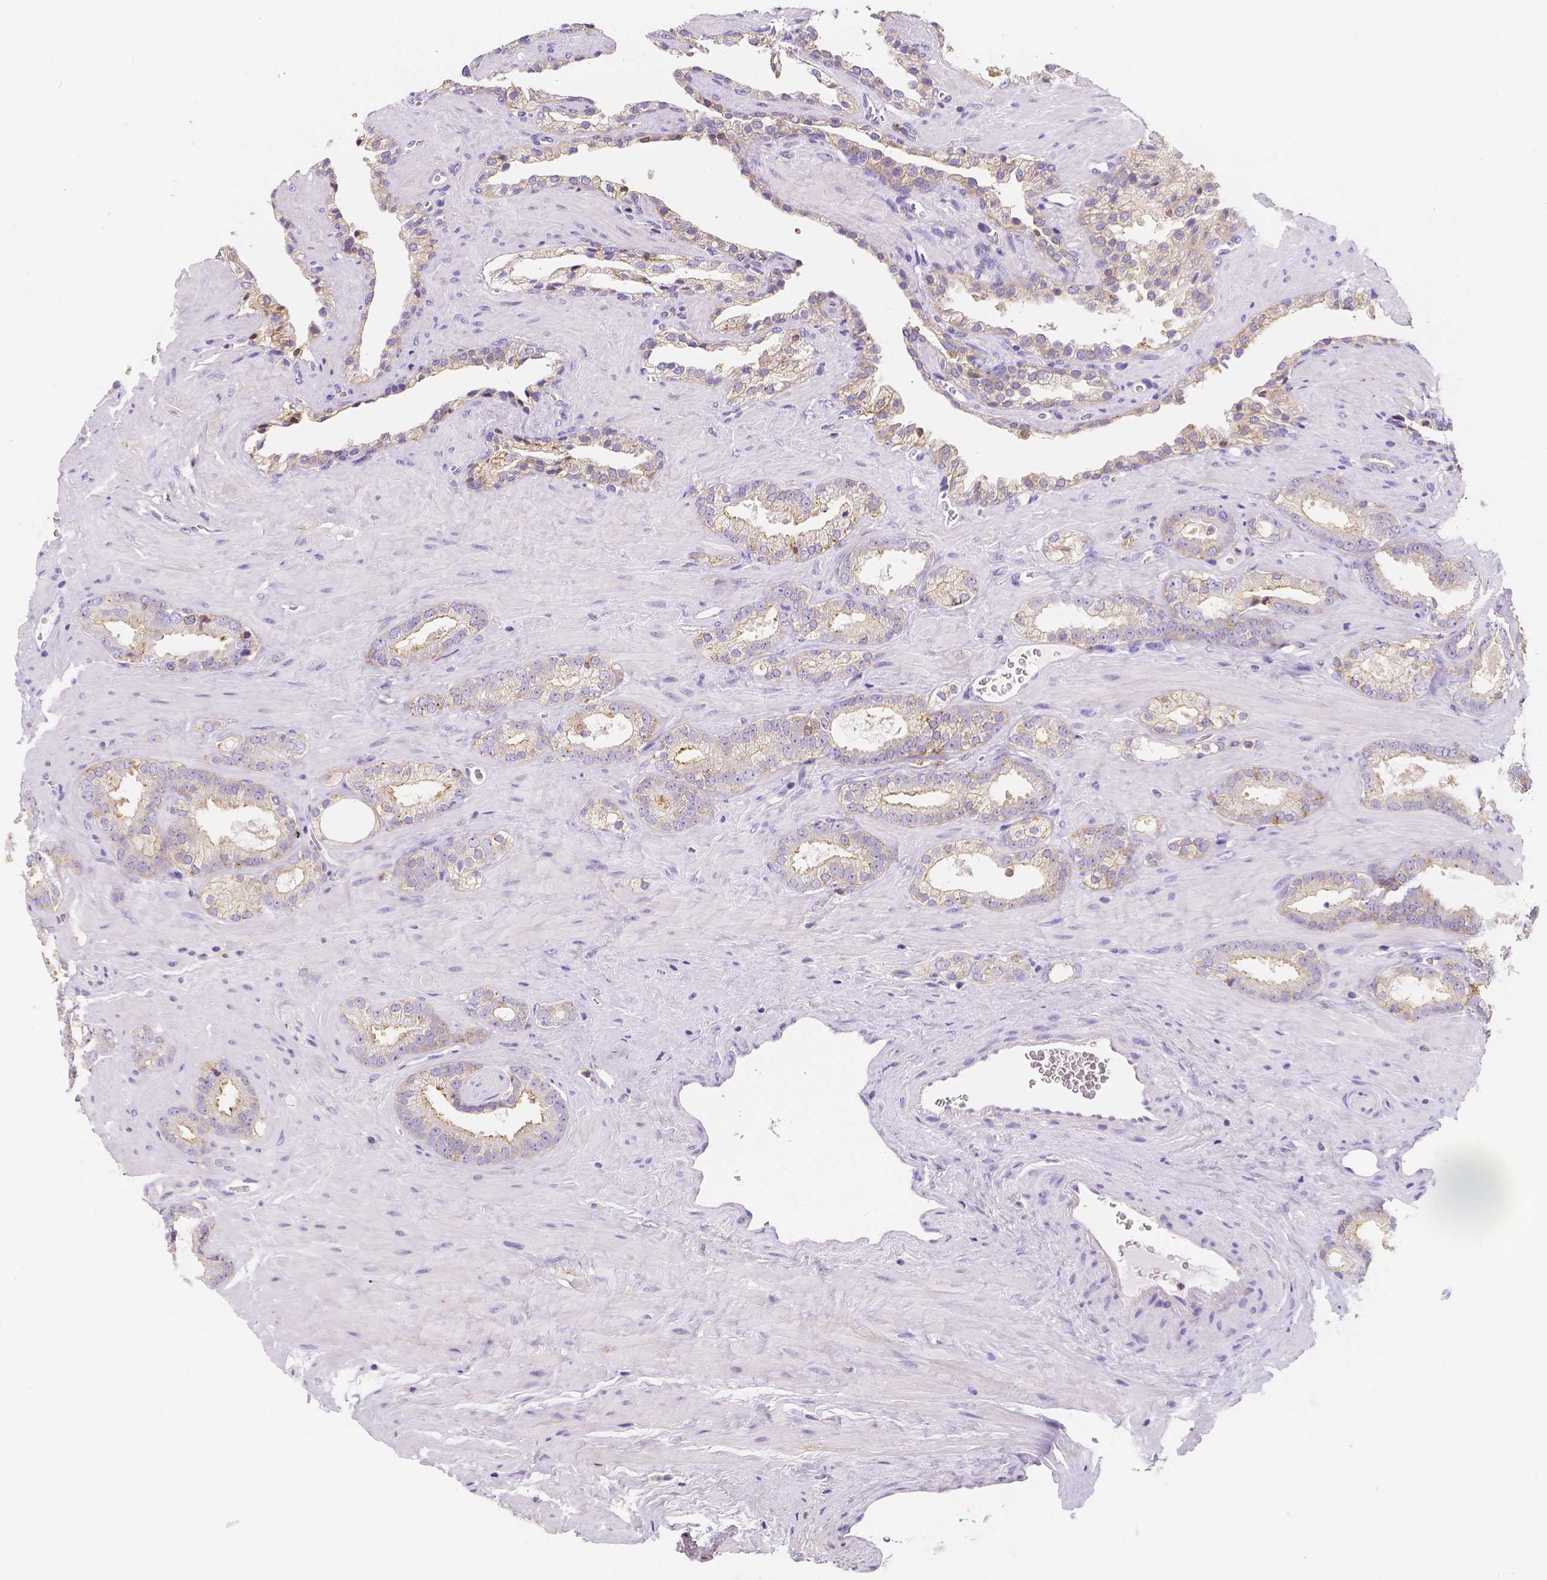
{"staining": {"intensity": "weak", "quantity": "<25%", "location": "cytoplasmic/membranous"}, "tissue": "prostate cancer", "cell_type": "Tumor cells", "image_type": "cancer", "snomed": [{"axis": "morphology", "description": "Adenocarcinoma, Low grade"}, {"axis": "topography", "description": "Prostate"}], "caption": "Prostate low-grade adenocarcinoma was stained to show a protein in brown. There is no significant staining in tumor cells. (DAB IHC with hematoxylin counter stain).", "gene": "GABRD", "patient": {"sex": "male", "age": 62}}